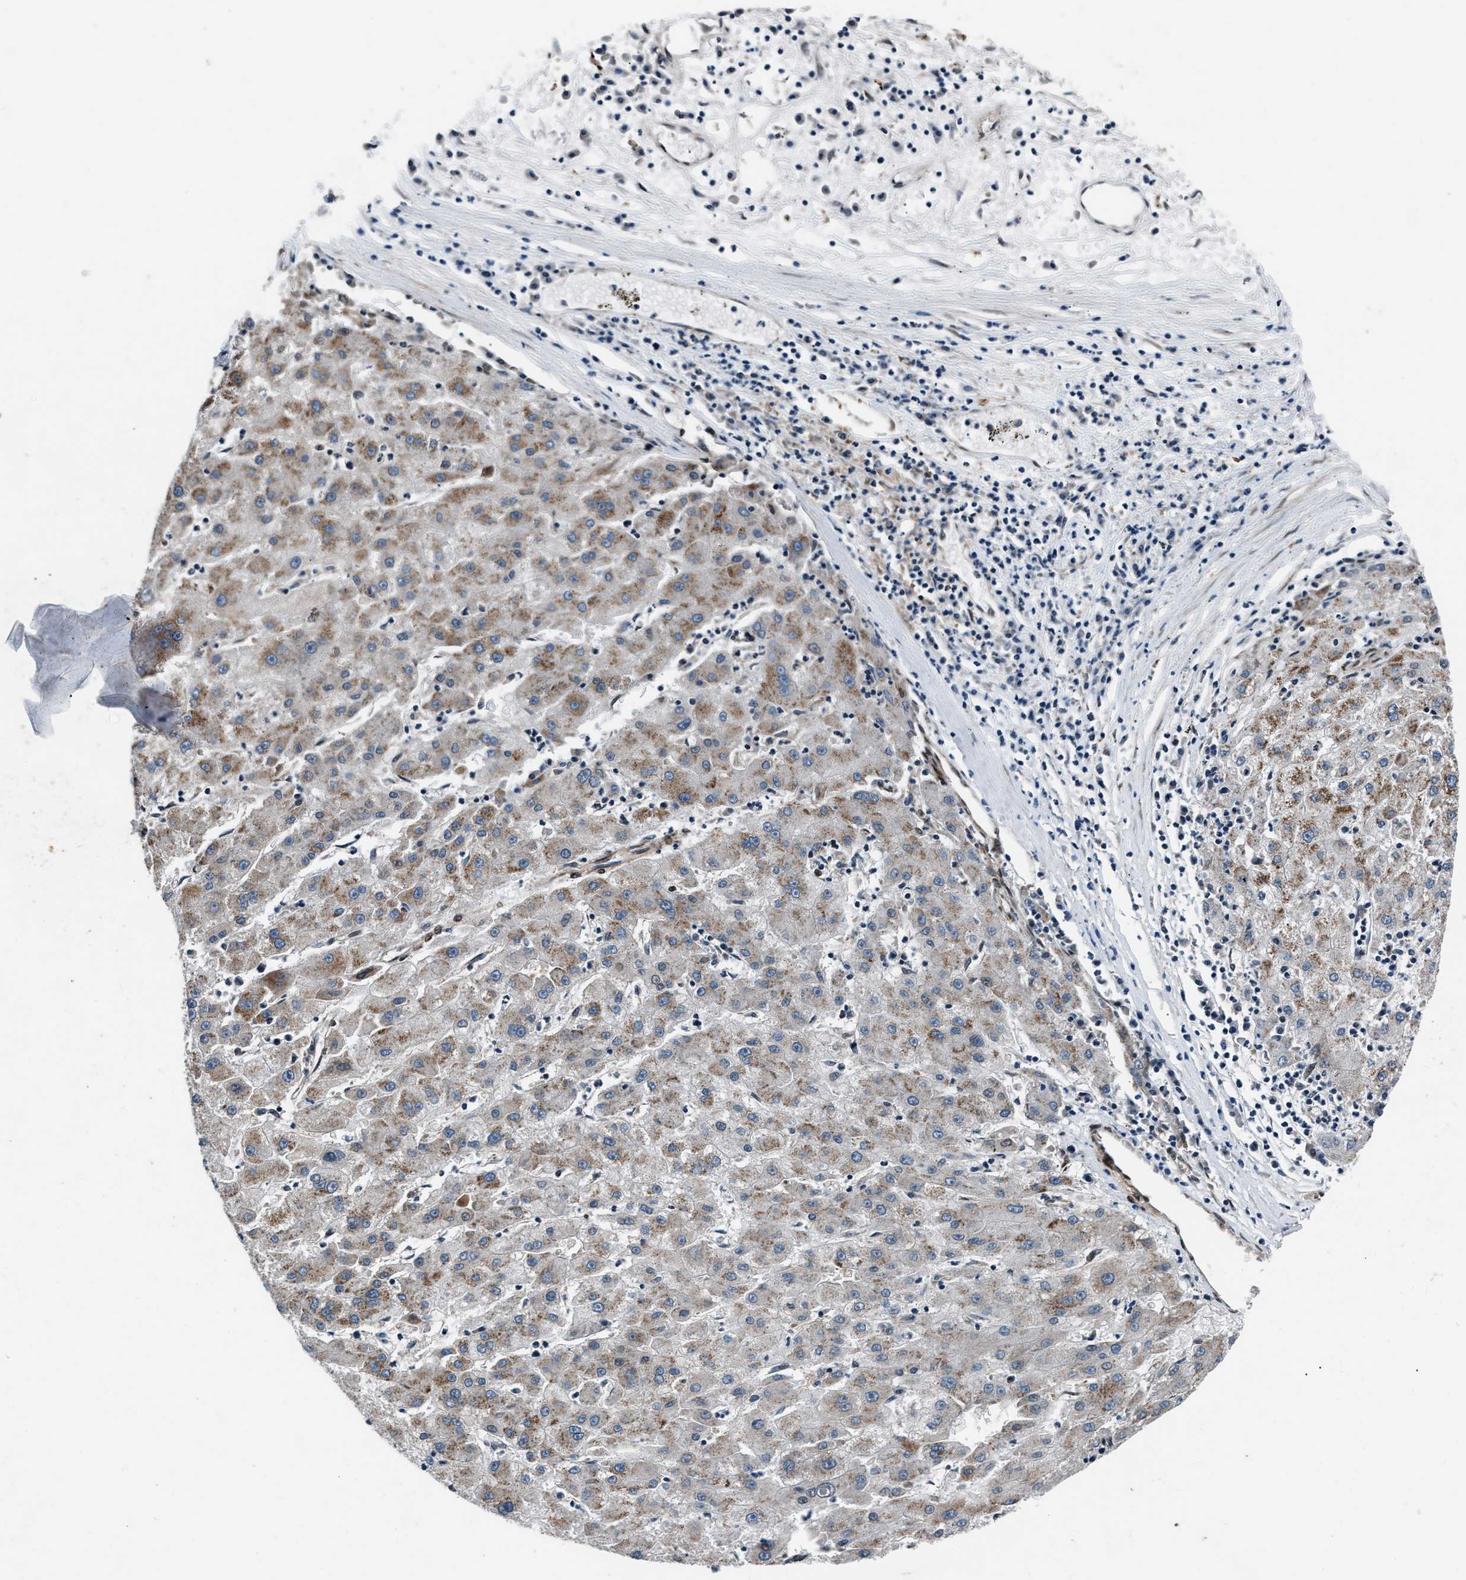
{"staining": {"intensity": "weak", "quantity": ">75%", "location": "cytoplasmic/membranous"}, "tissue": "liver cancer", "cell_type": "Tumor cells", "image_type": "cancer", "snomed": [{"axis": "morphology", "description": "Carcinoma, Hepatocellular, NOS"}, {"axis": "topography", "description": "Liver"}], "caption": "Immunohistochemistry photomicrograph of human hepatocellular carcinoma (liver) stained for a protein (brown), which shows low levels of weak cytoplasmic/membranous expression in about >75% of tumor cells.", "gene": "DYNC2I1", "patient": {"sex": "male", "age": 72}}